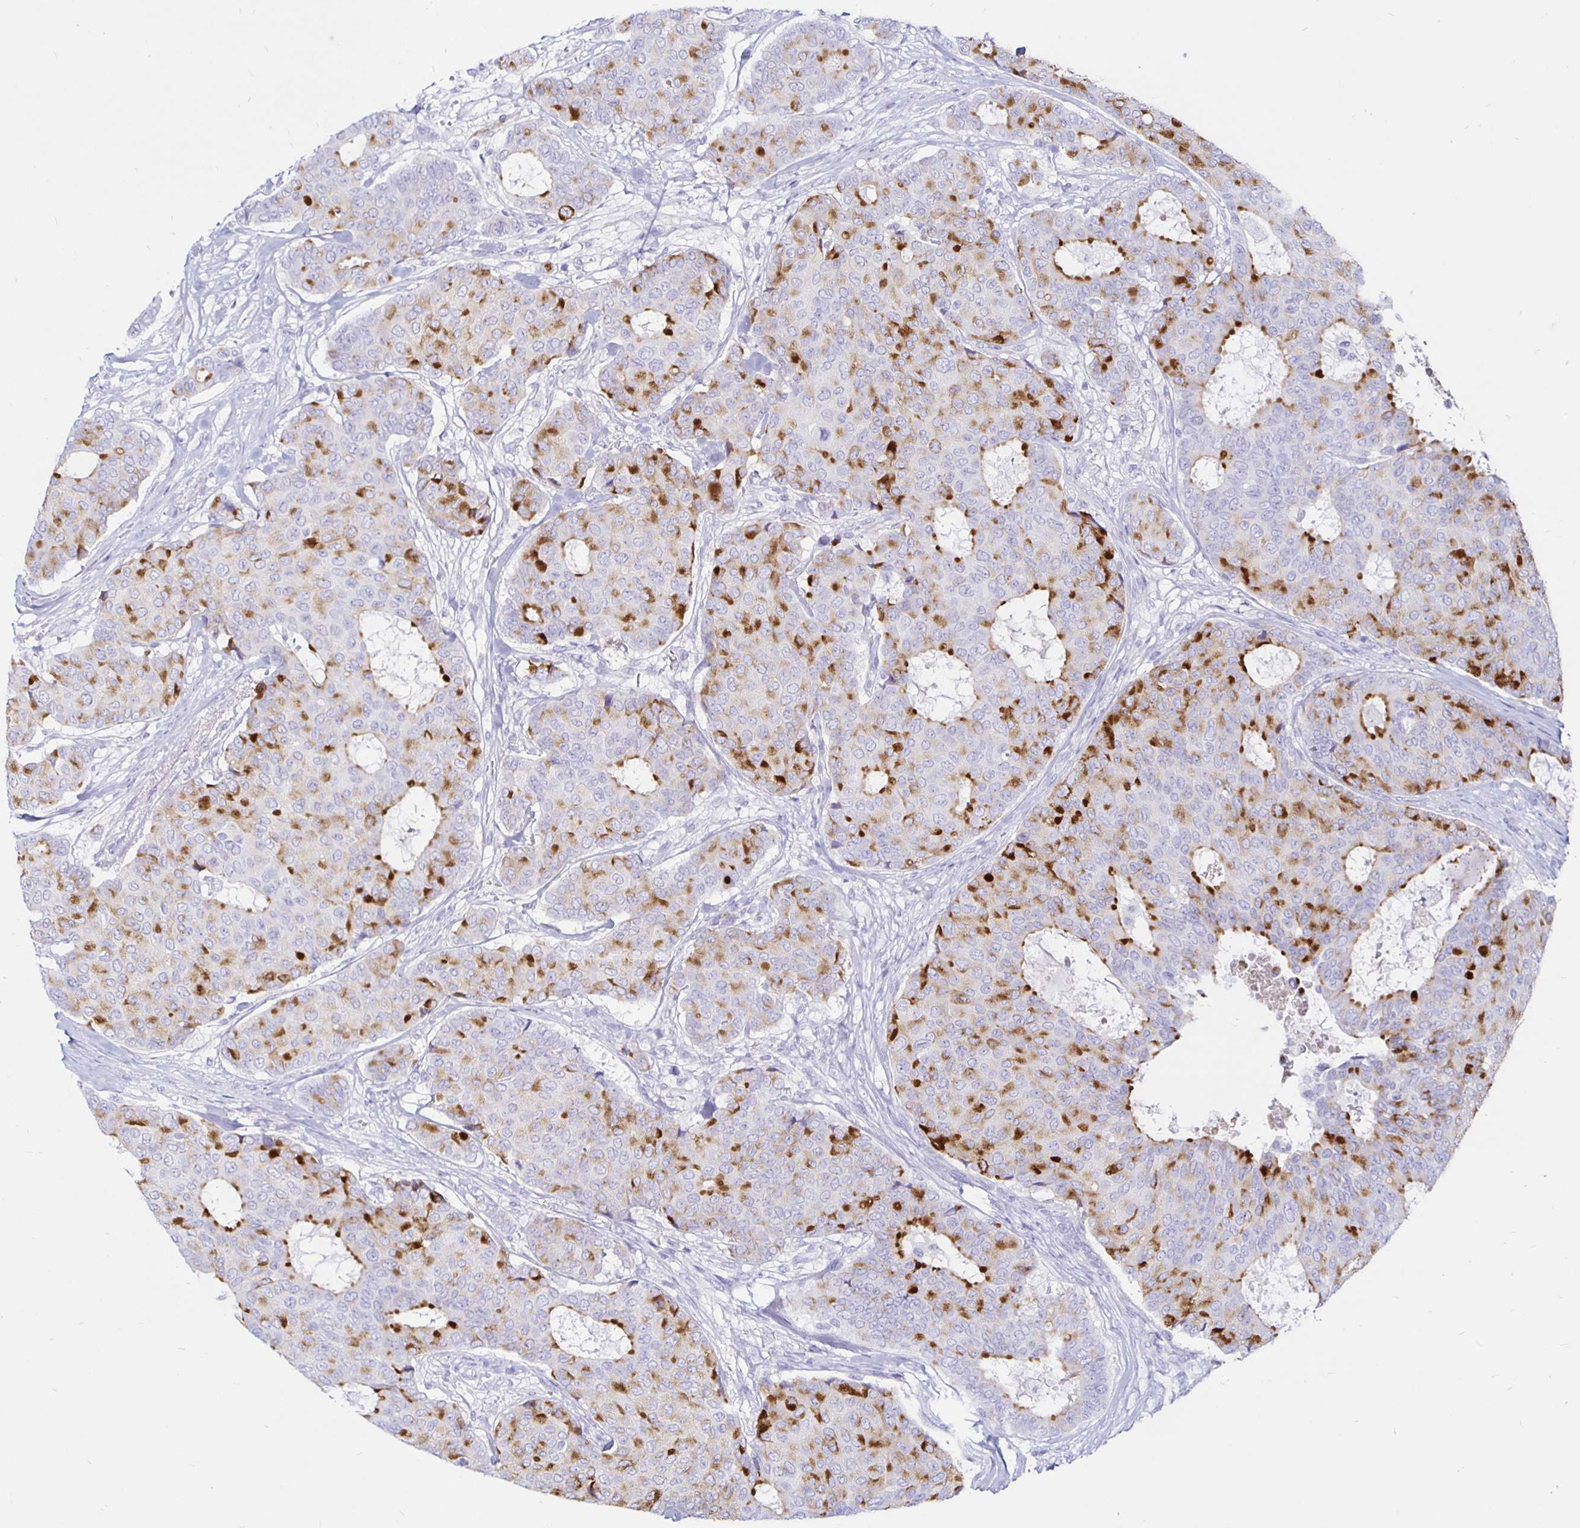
{"staining": {"intensity": "strong", "quantity": "25%-75%", "location": "cytoplasmic/membranous"}, "tissue": "breast cancer", "cell_type": "Tumor cells", "image_type": "cancer", "snomed": [{"axis": "morphology", "description": "Duct carcinoma"}, {"axis": "topography", "description": "Breast"}], "caption": "A brown stain labels strong cytoplasmic/membranous staining of a protein in invasive ductal carcinoma (breast) tumor cells. Nuclei are stained in blue.", "gene": "TIMP1", "patient": {"sex": "female", "age": 75}}